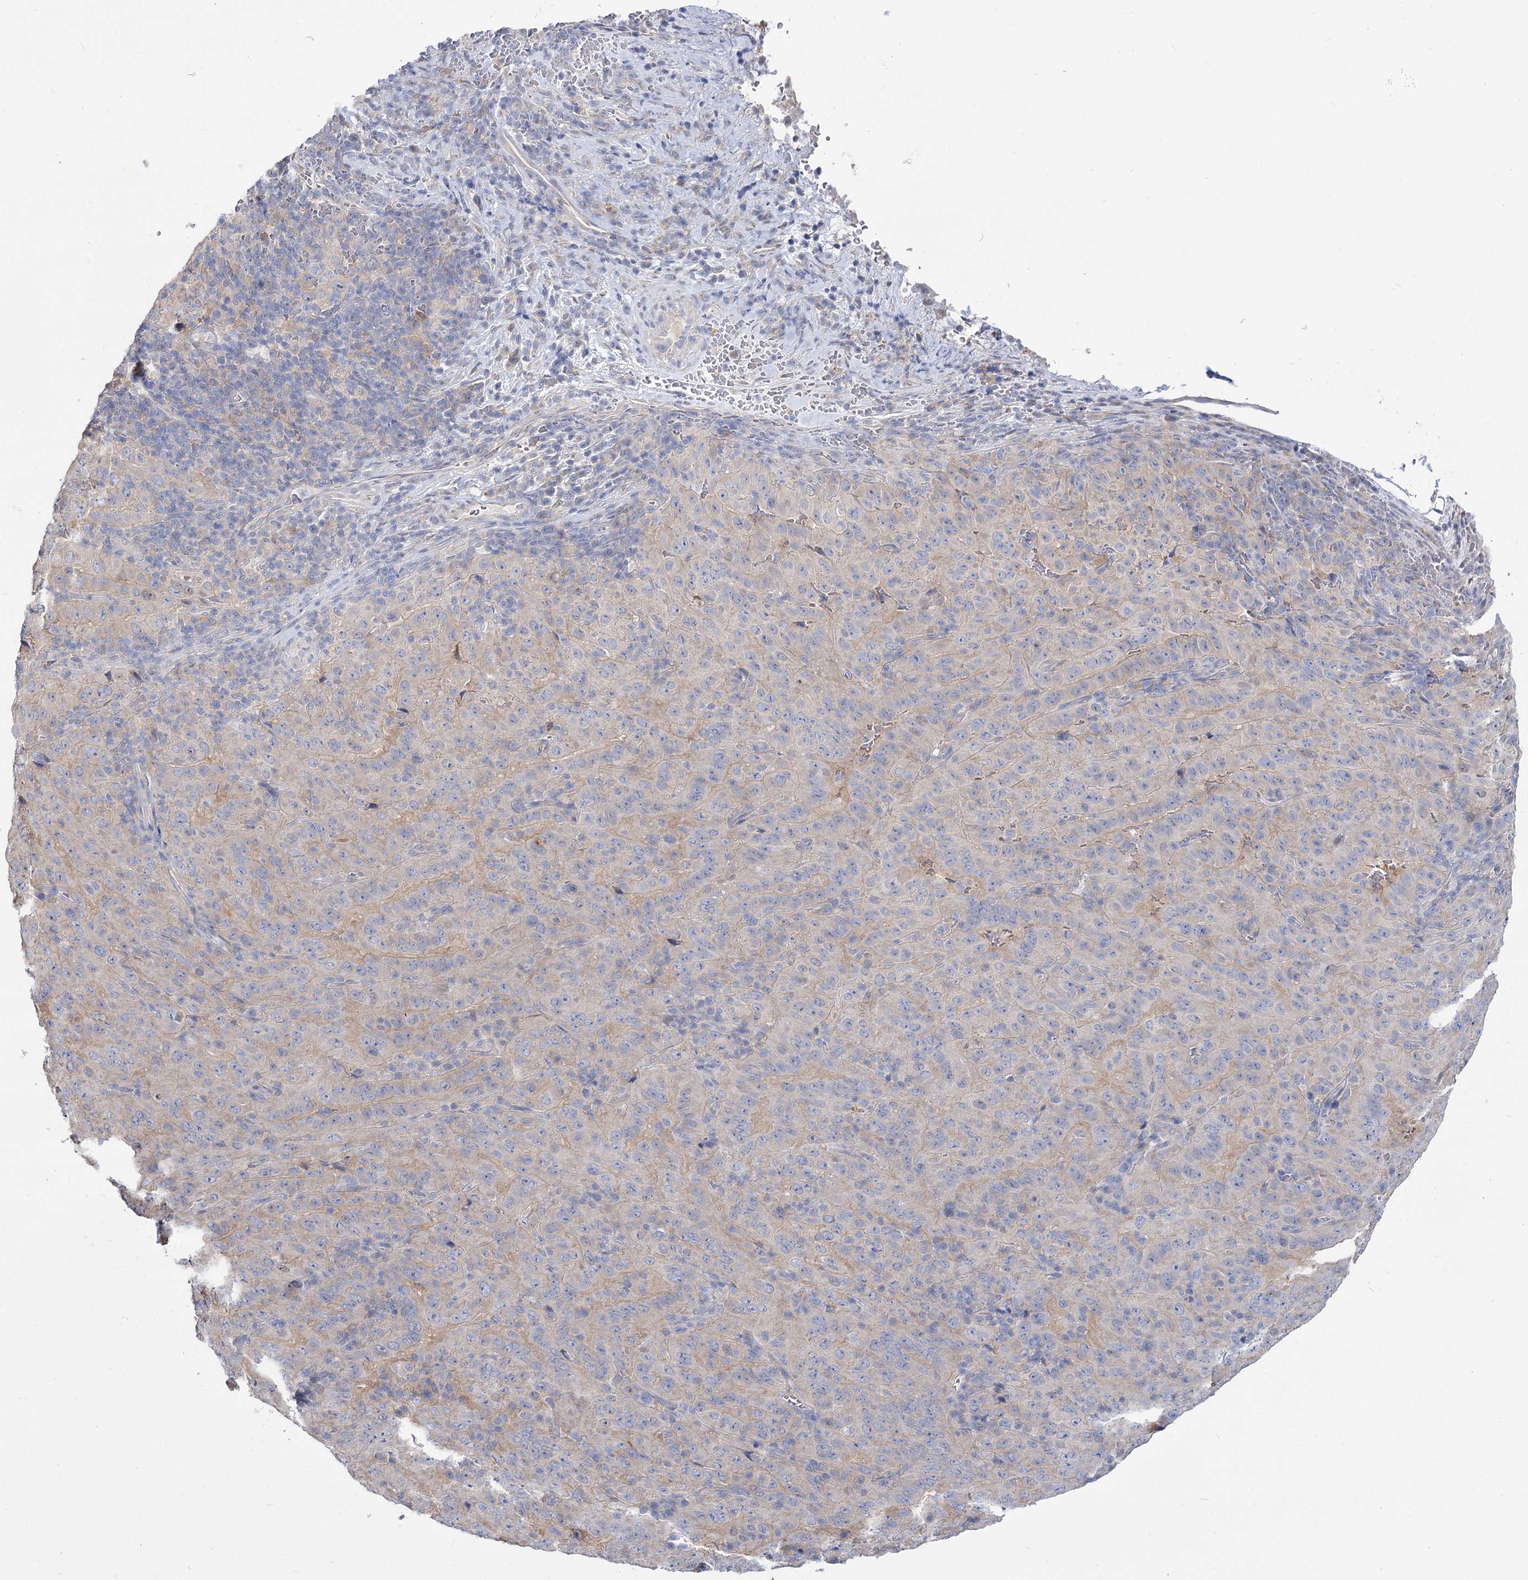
{"staining": {"intensity": "negative", "quantity": "none", "location": "none"}, "tissue": "pancreatic cancer", "cell_type": "Tumor cells", "image_type": "cancer", "snomed": [{"axis": "morphology", "description": "Adenocarcinoma, NOS"}, {"axis": "topography", "description": "Pancreas"}], "caption": "Tumor cells are negative for brown protein staining in adenocarcinoma (pancreatic). The staining was performed using DAB (3,3'-diaminobenzidine) to visualize the protein expression in brown, while the nuclei were stained in blue with hematoxylin (Magnification: 20x).", "gene": "UGP2", "patient": {"sex": "male", "age": 63}}